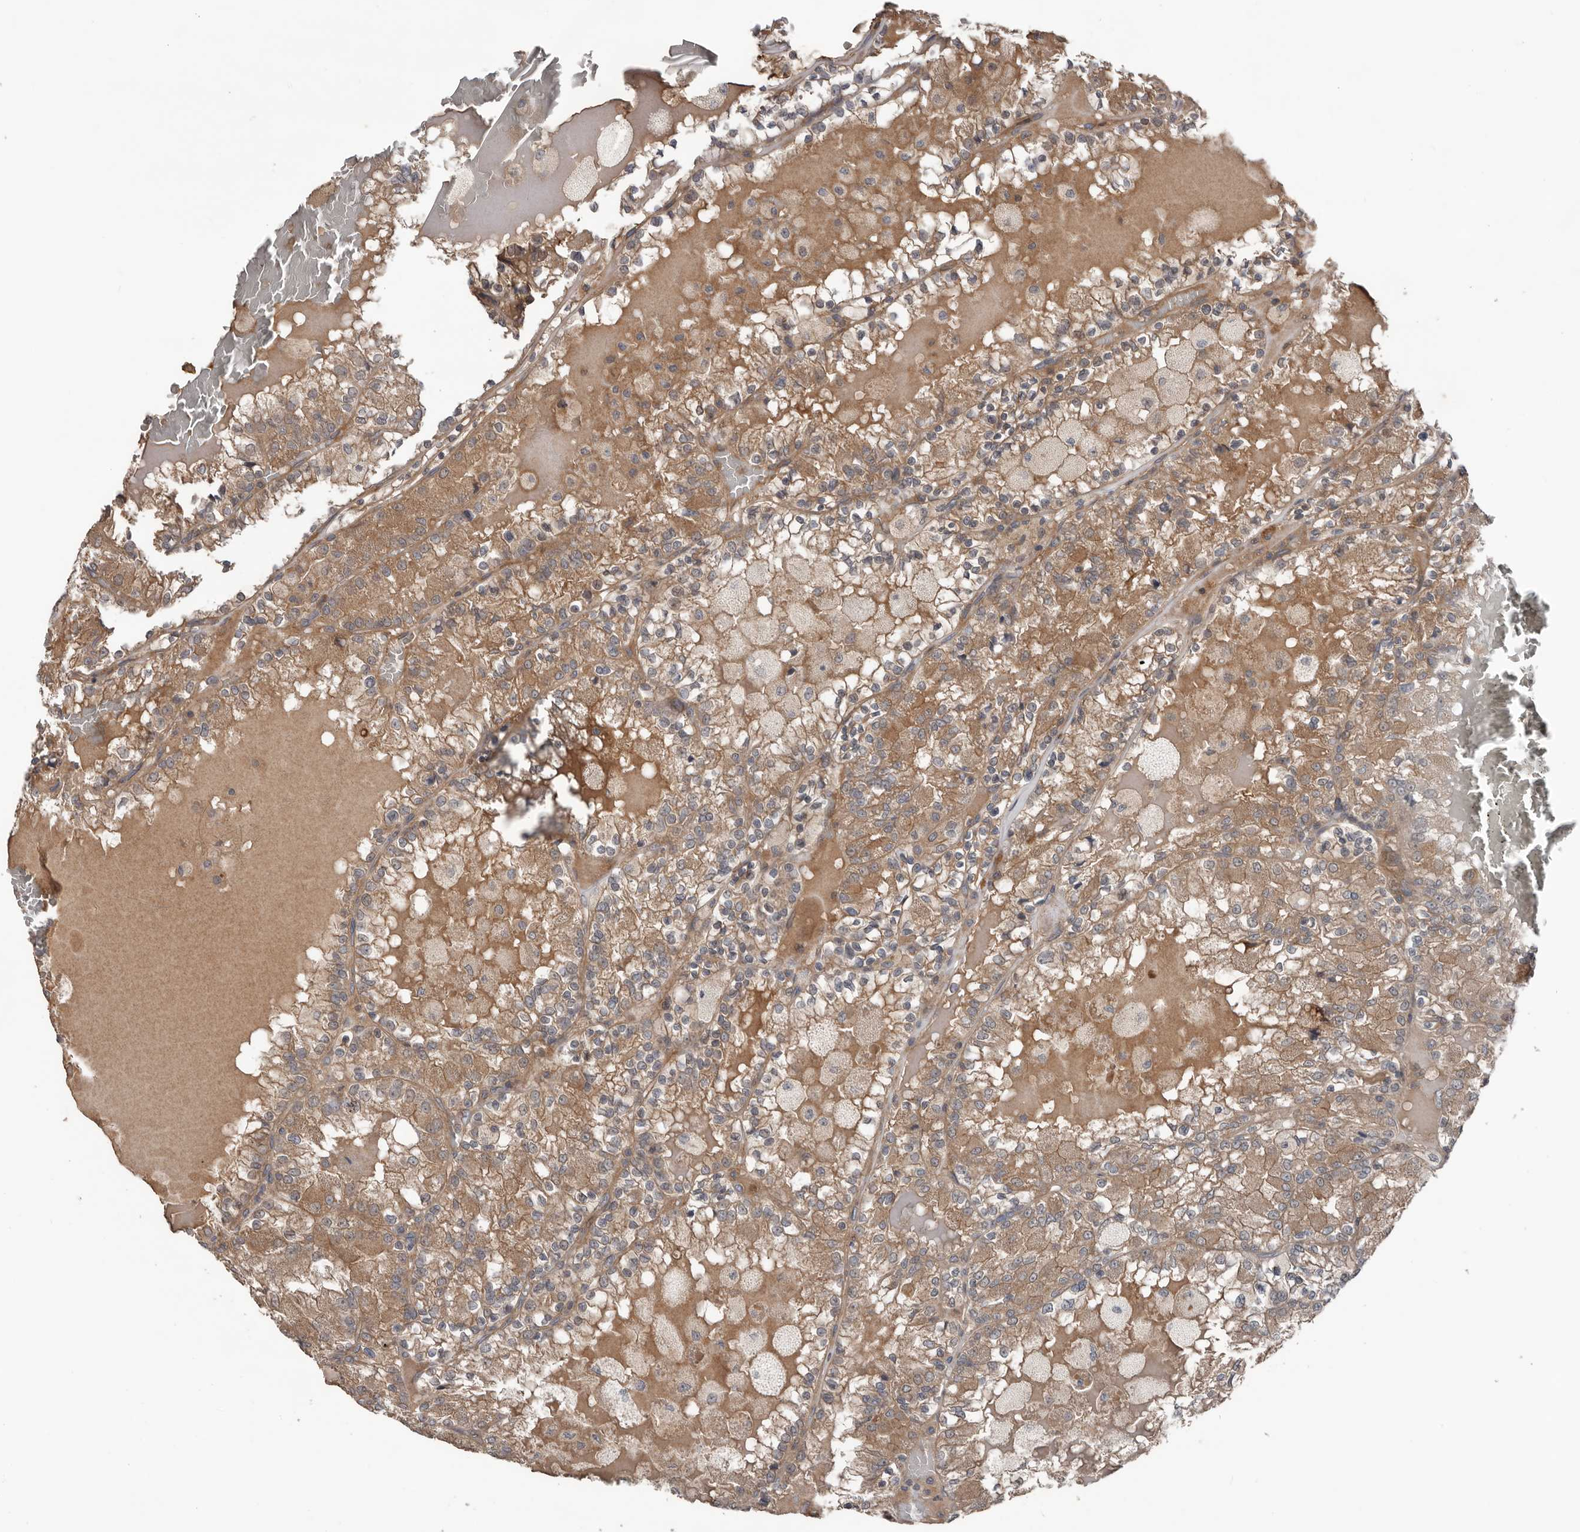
{"staining": {"intensity": "moderate", "quantity": ">75%", "location": "cytoplasmic/membranous"}, "tissue": "renal cancer", "cell_type": "Tumor cells", "image_type": "cancer", "snomed": [{"axis": "morphology", "description": "Adenocarcinoma, NOS"}, {"axis": "topography", "description": "Kidney"}], "caption": "Immunohistochemistry staining of adenocarcinoma (renal), which shows medium levels of moderate cytoplasmic/membranous staining in about >75% of tumor cells indicating moderate cytoplasmic/membranous protein expression. The staining was performed using DAB (brown) for protein detection and nuclei were counterstained in hematoxylin (blue).", "gene": "DNAJB4", "patient": {"sex": "female", "age": 56}}